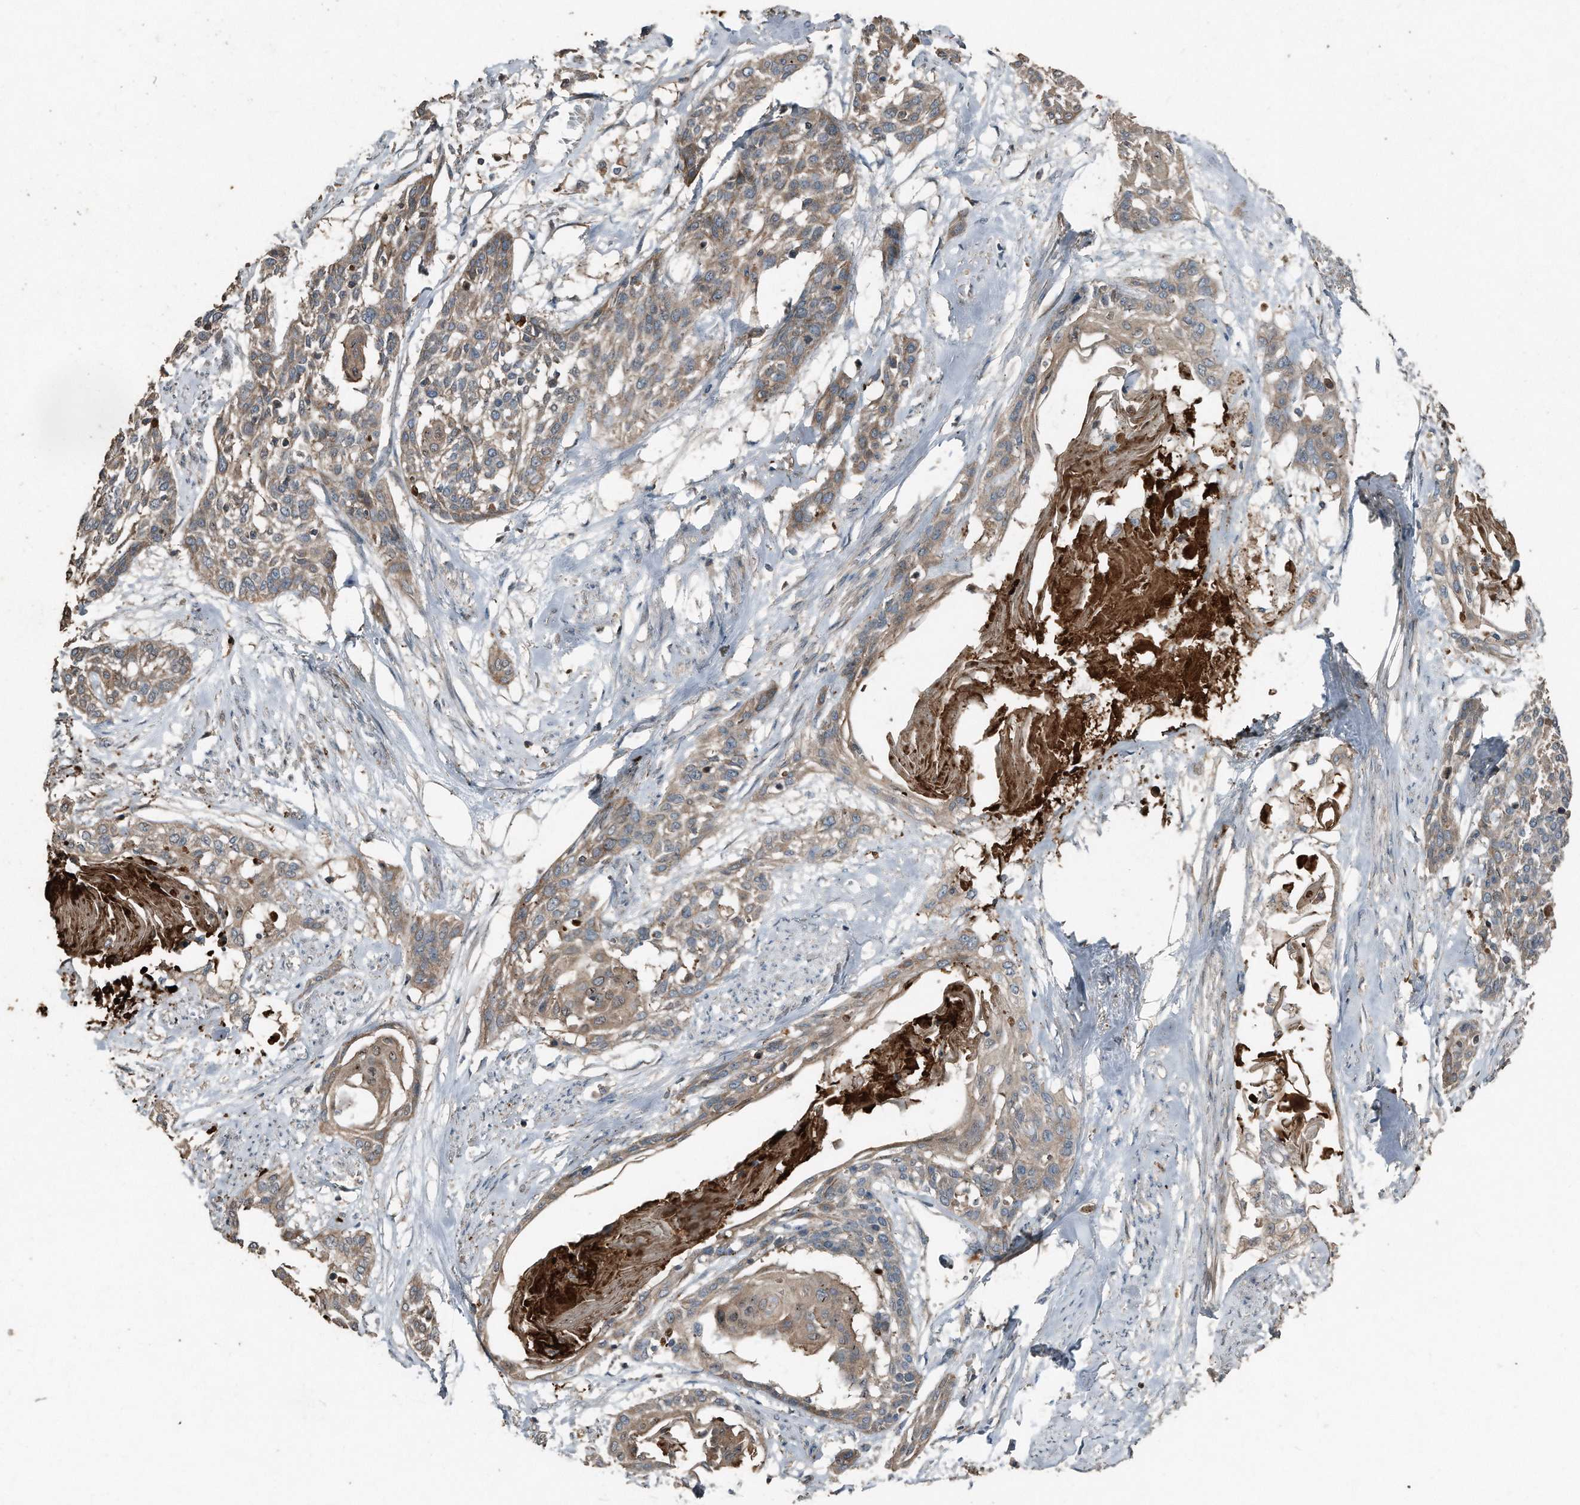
{"staining": {"intensity": "weak", "quantity": ">75%", "location": "cytoplasmic/membranous"}, "tissue": "cervical cancer", "cell_type": "Tumor cells", "image_type": "cancer", "snomed": [{"axis": "morphology", "description": "Squamous cell carcinoma, NOS"}, {"axis": "topography", "description": "Cervix"}], "caption": "This photomicrograph demonstrates immunohistochemistry (IHC) staining of human cervical squamous cell carcinoma, with low weak cytoplasmic/membranous expression in approximately >75% of tumor cells.", "gene": "C9", "patient": {"sex": "female", "age": 57}}